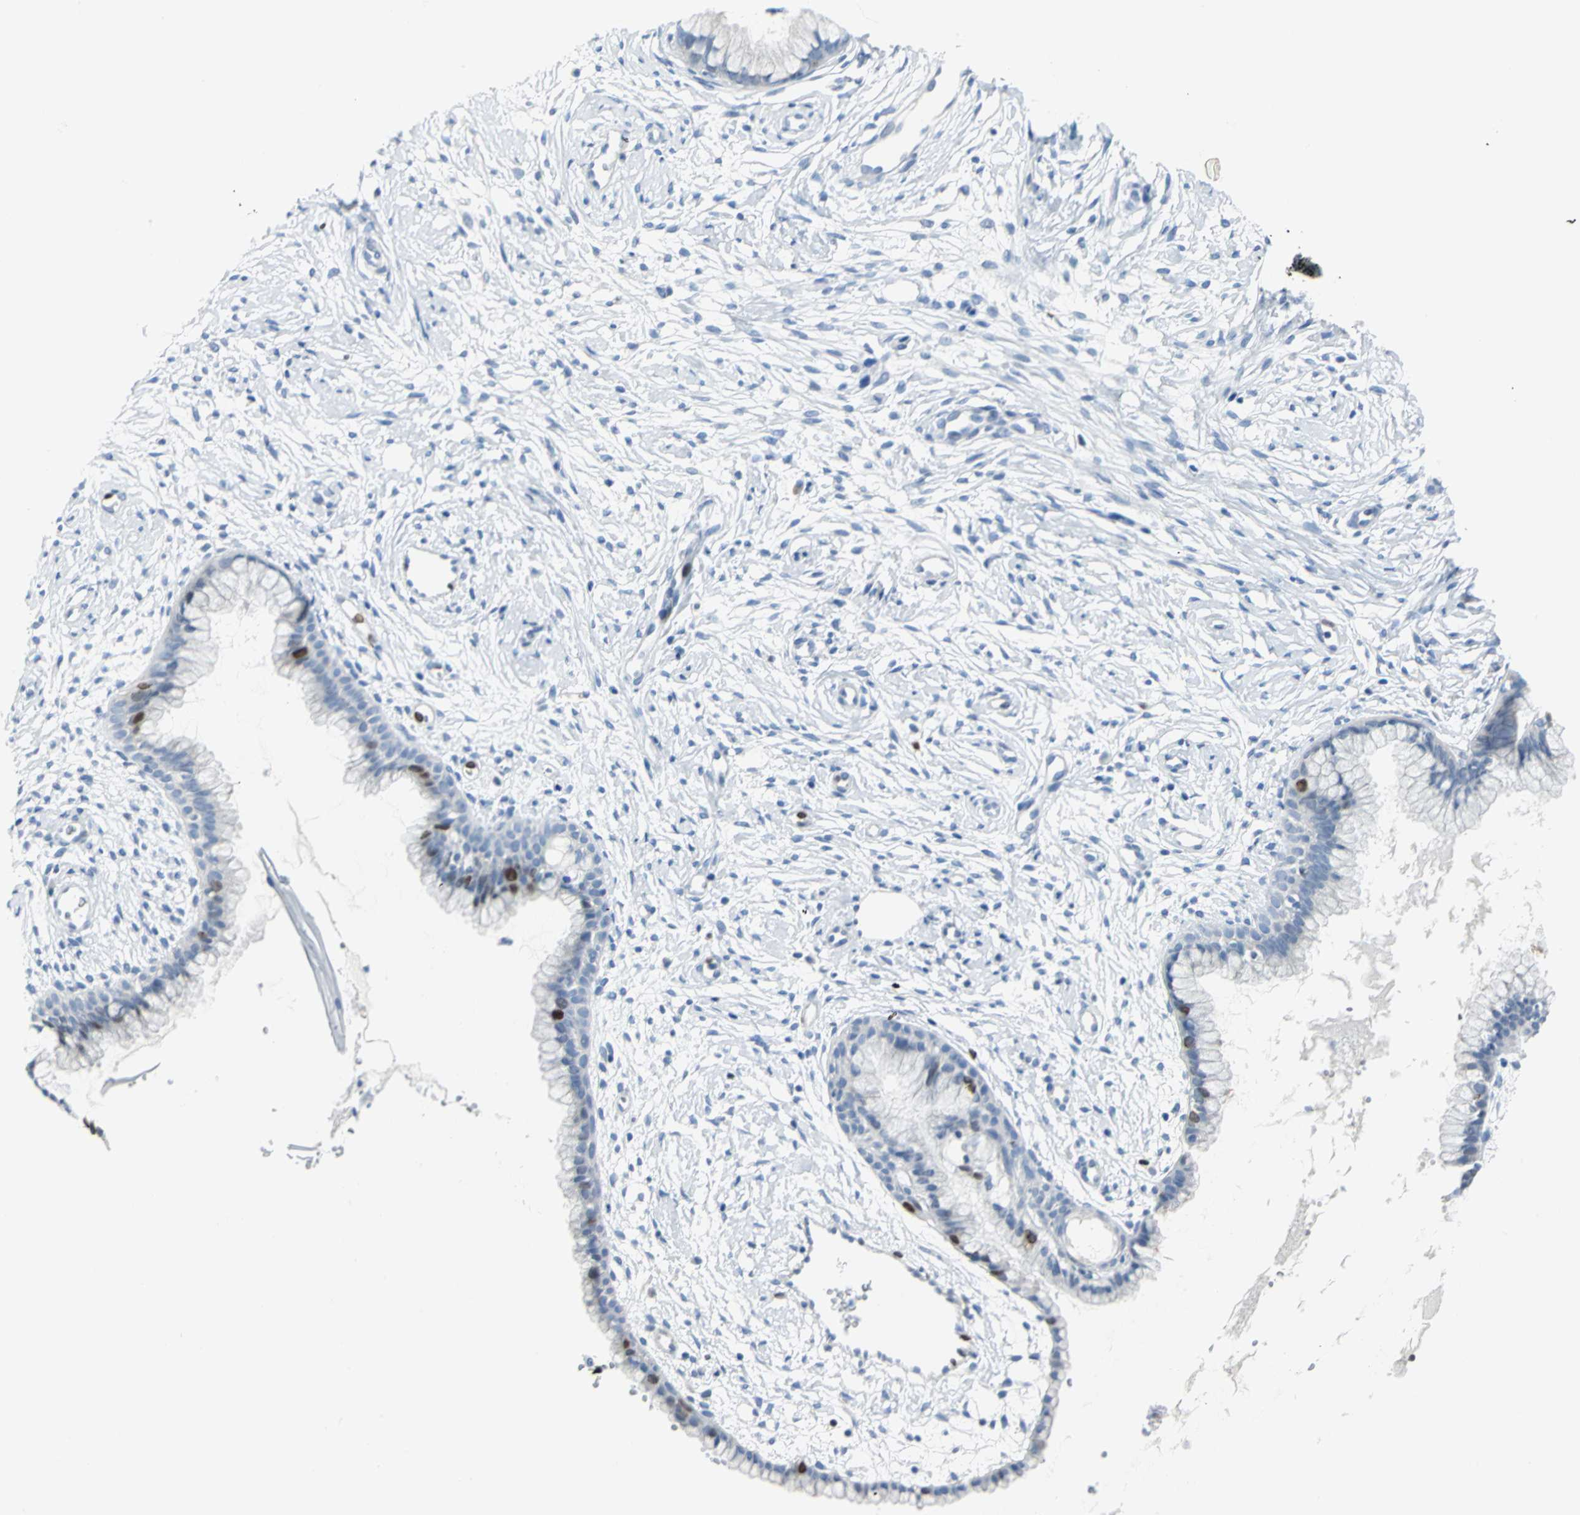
{"staining": {"intensity": "moderate", "quantity": "<25%", "location": "nuclear"}, "tissue": "cervix", "cell_type": "Glandular cells", "image_type": "normal", "snomed": [{"axis": "morphology", "description": "Normal tissue, NOS"}, {"axis": "topography", "description": "Cervix"}], "caption": "Moderate nuclear staining for a protein is present in about <25% of glandular cells of unremarkable cervix using IHC.", "gene": "MCM3", "patient": {"sex": "female", "age": 39}}